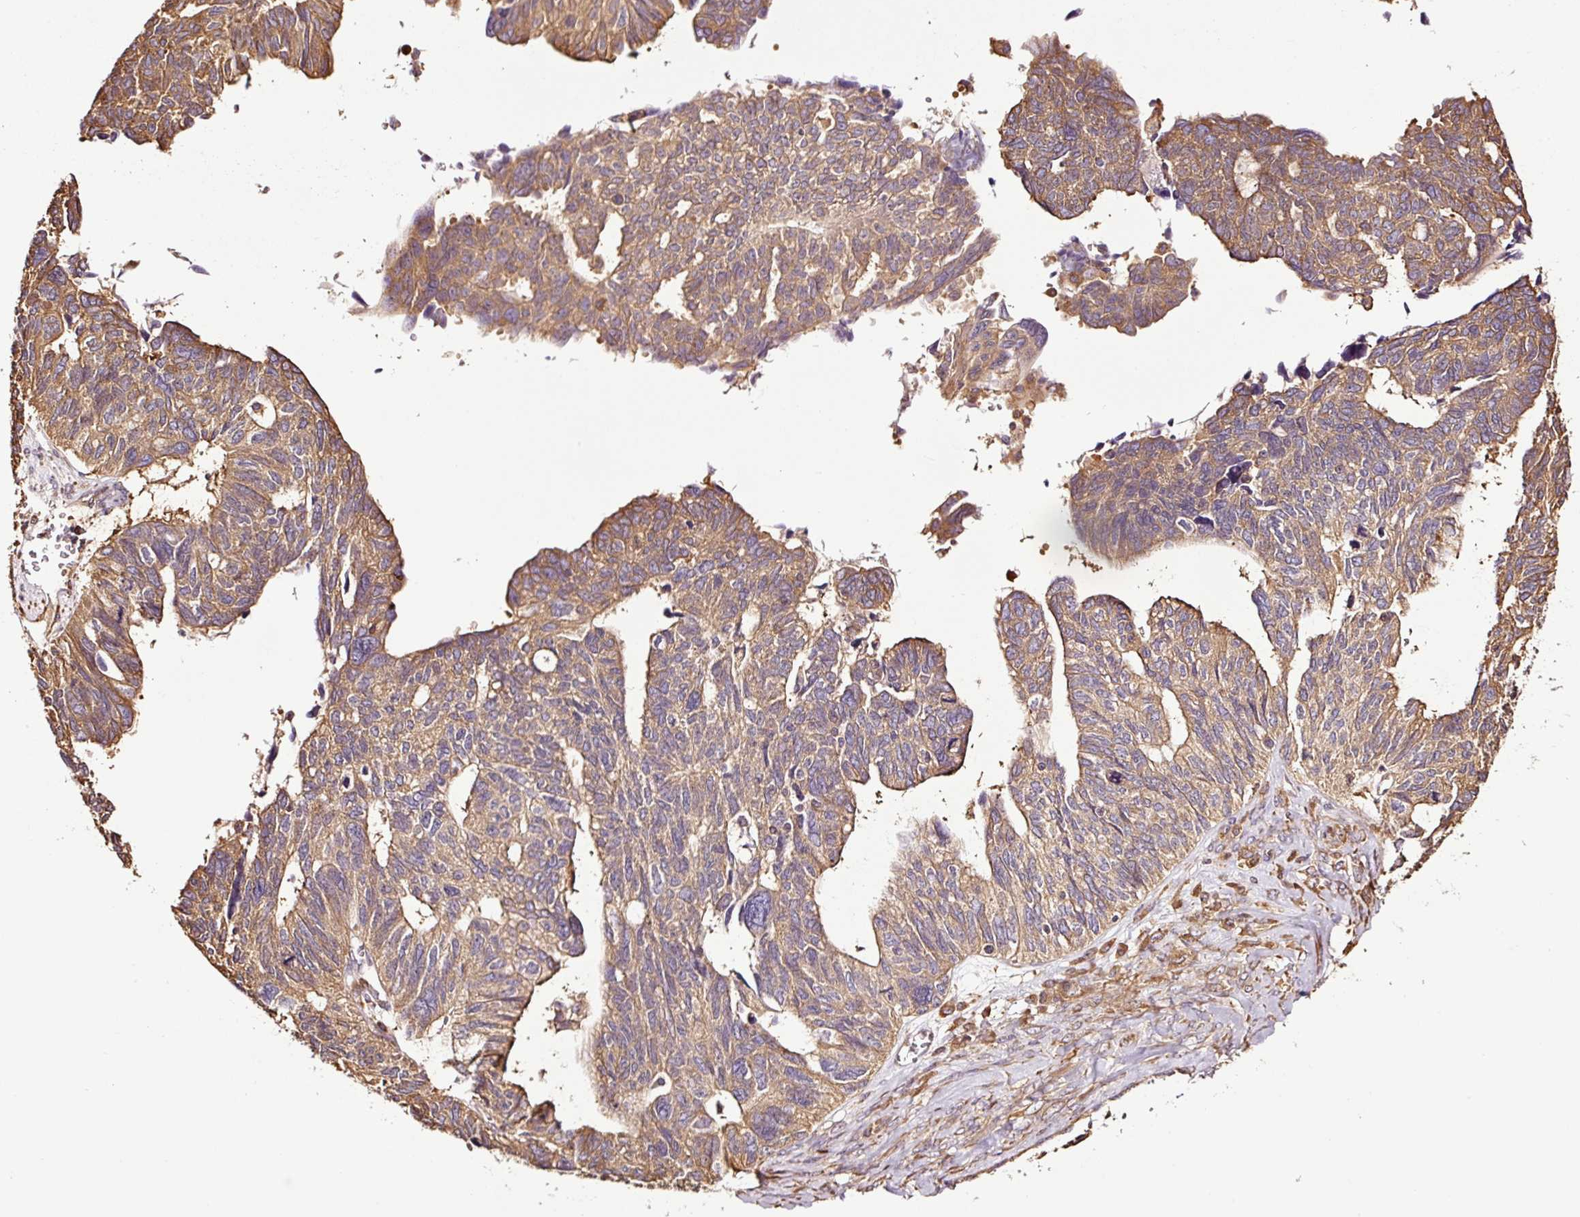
{"staining": {"intensity": "moderate", "quantity": "25%-75%", "location": "cytoplasmic/membranous"}, "tissue": "ovarian cancer", "cell_type": "Tumor cells", "image_type": "cancer", "snomed": [{"axis": "morphology", "description": "Cystadenocarcinoma, serous, NOS"}, {"axis": "topography", "description": "Ovary"}], "caption": "Immunohistochemistry histopathology image of neoplastic tissue: ovarian cancer (serous cystadenocarcinoma) stained using immunohistochemistry displays medium levels of moderate protein expression localized specifically in the cytoplasmic/membranous of tumor cells, appearing as a cytoplasmic/membranous brown color.", "gene": "METAP1", "patient": {"sex": "female", "age": 79}}